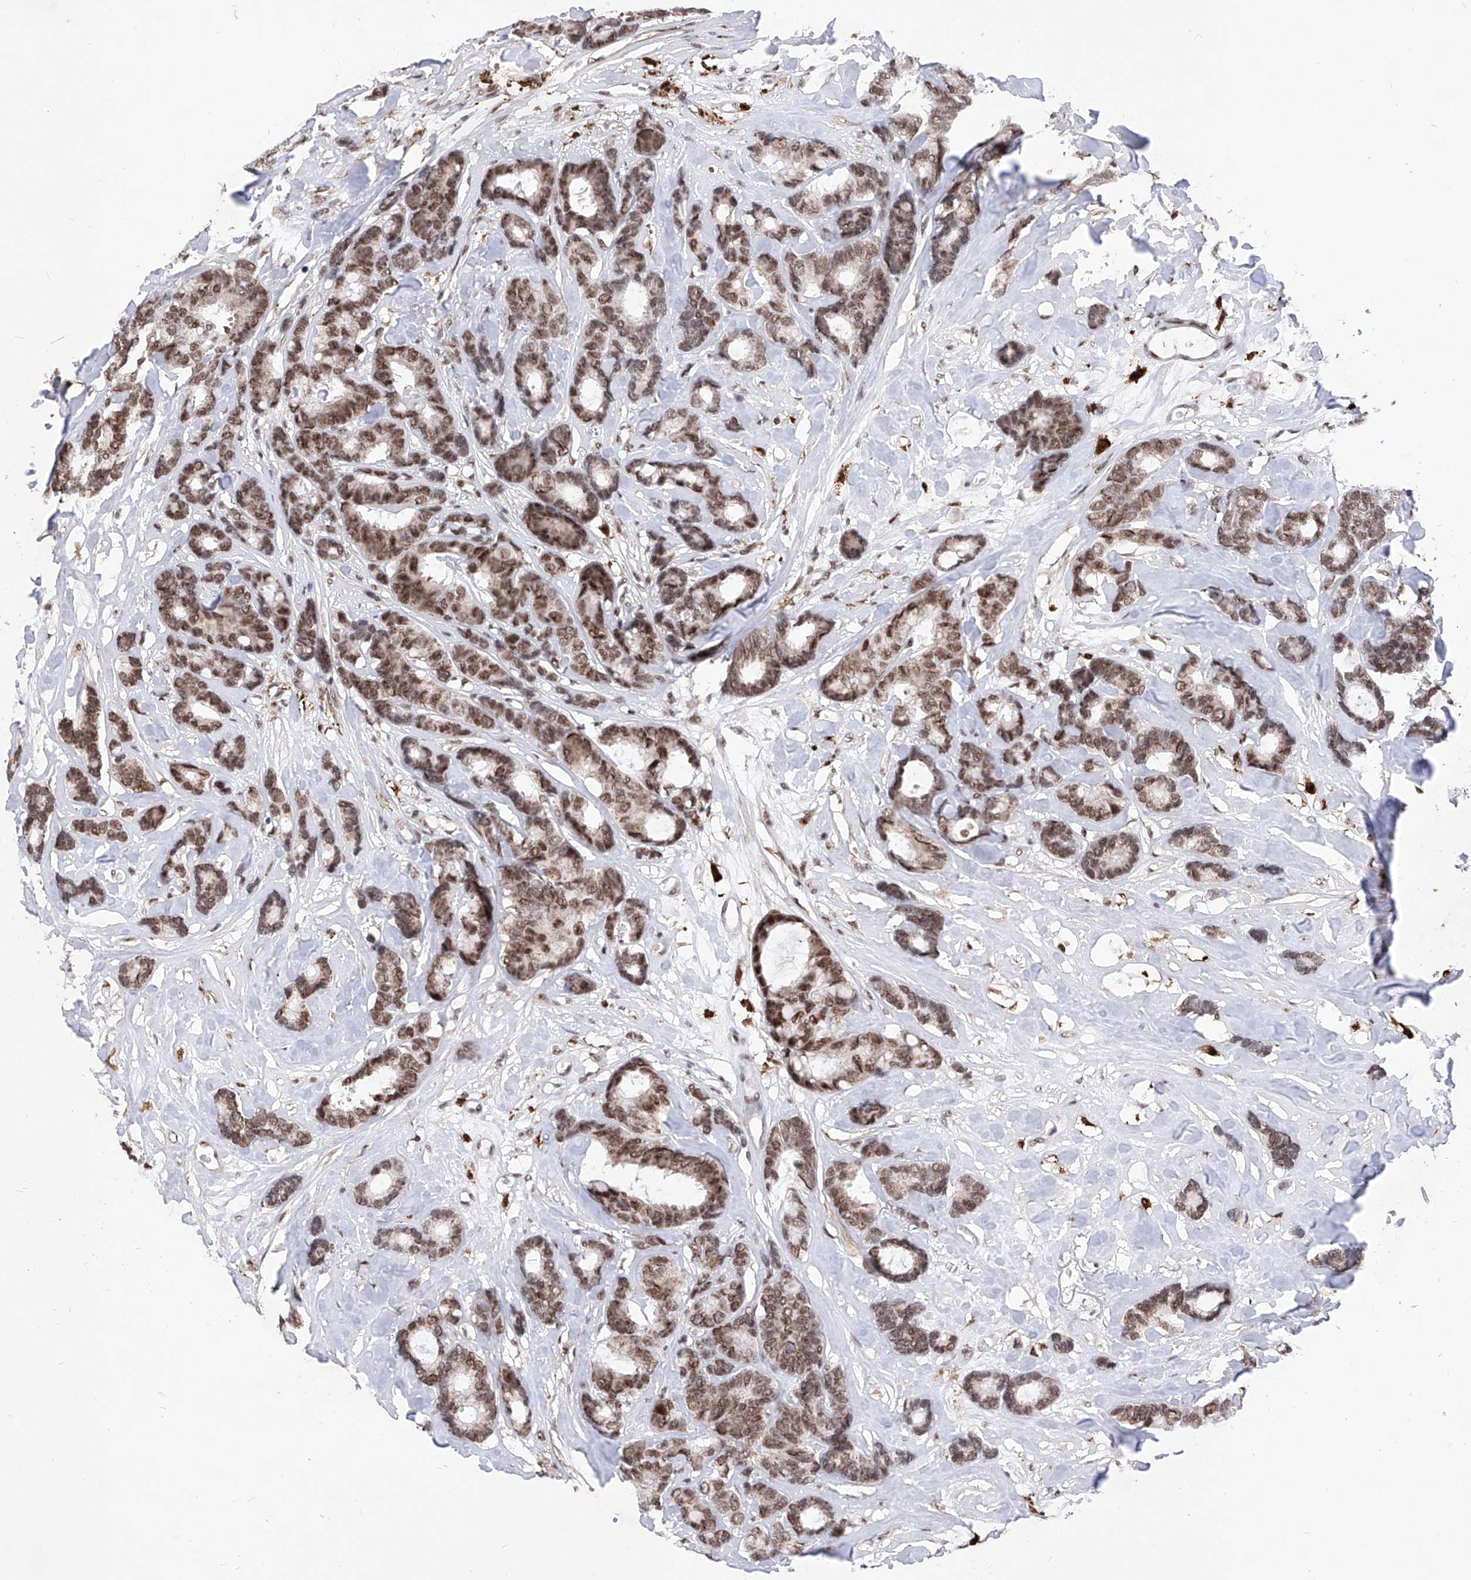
{"staining": {"intensity": "moderate", "quantity": ">75%", "location": "nuclear"}, "tissue": "breast cancer", "cell_type": "Tumor cells", "image_type": "cancer", "snomed": [{"axis": "morphology", "description": "Duct carcinoma"}, {"axis": "topography", "description": "Breast"}], "caption": "A micrograph of breast infiltrating ductal carcinoma stained for a protein reveals moderate nuclear brown staining in tumor cells. The protein is shown in brown color, while the nuclei are stained blue.", "gene": "PHF5A", "patient": {"sex": "female", "age": 87}}